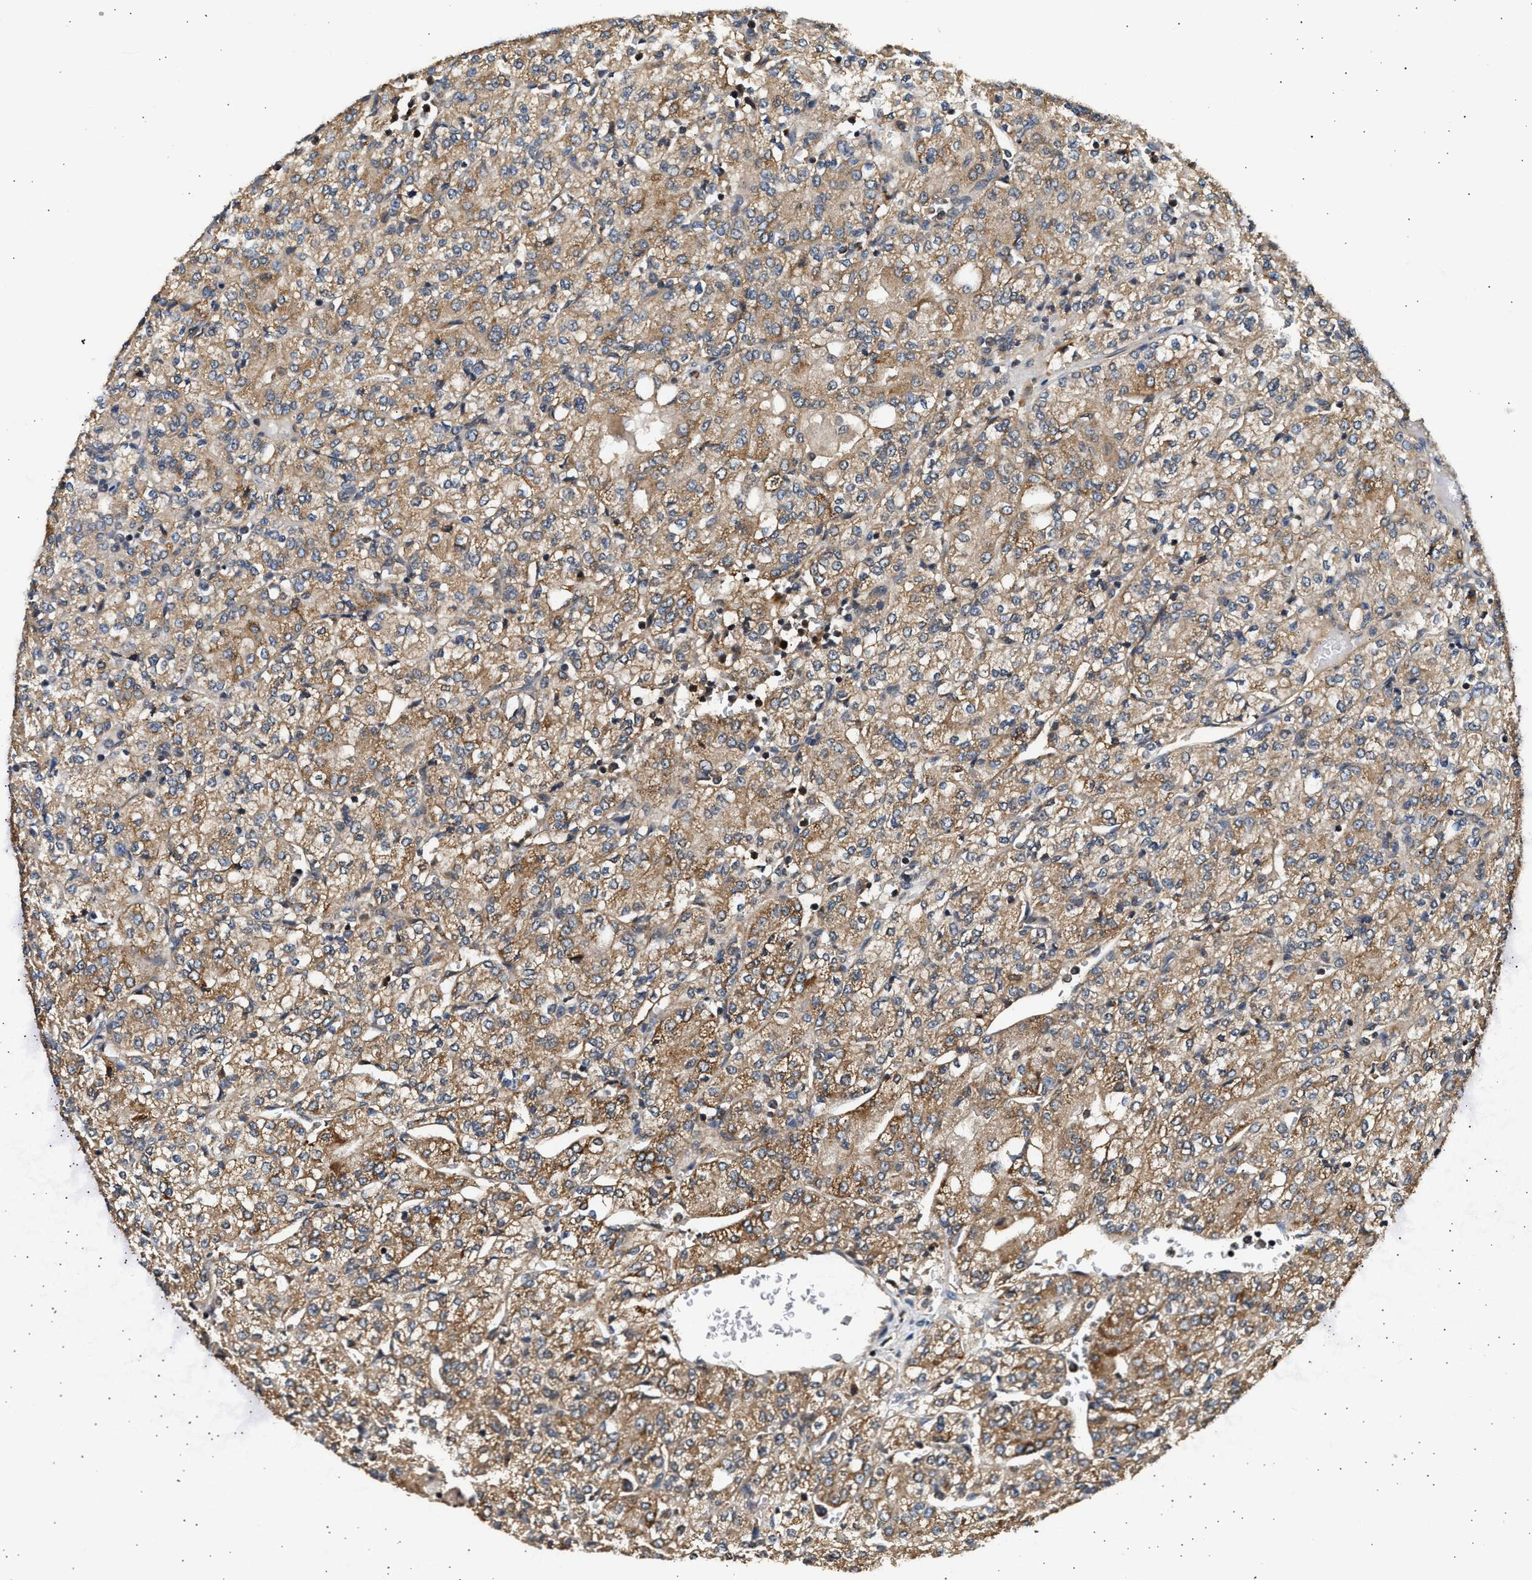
{"staining": {"intensity": "moderate", "quantity": ">75%", "location": "cytoplasmic/membranous"}, "tissue": "renal cancer", "cell_type": "Tumor cells", "image_type": "cancer", "snomed": [{"axis": "morphology", "description": "Adenocarcinoma, NOS"}, {"axis": "topography", "description": "Kidney"}], "caption": "High-magnification brightfield microscopy of renal cancer stained with DAB (3,3'-diaminobenzidine) (brown) and counterstained with hematoxylin (blue). tumor cells exhibit moderate cytoplasmic/membranous staining is present in about>75% of cells.", "gene": "DUSP14", "patient": {"sex": "male", "age": 77}}